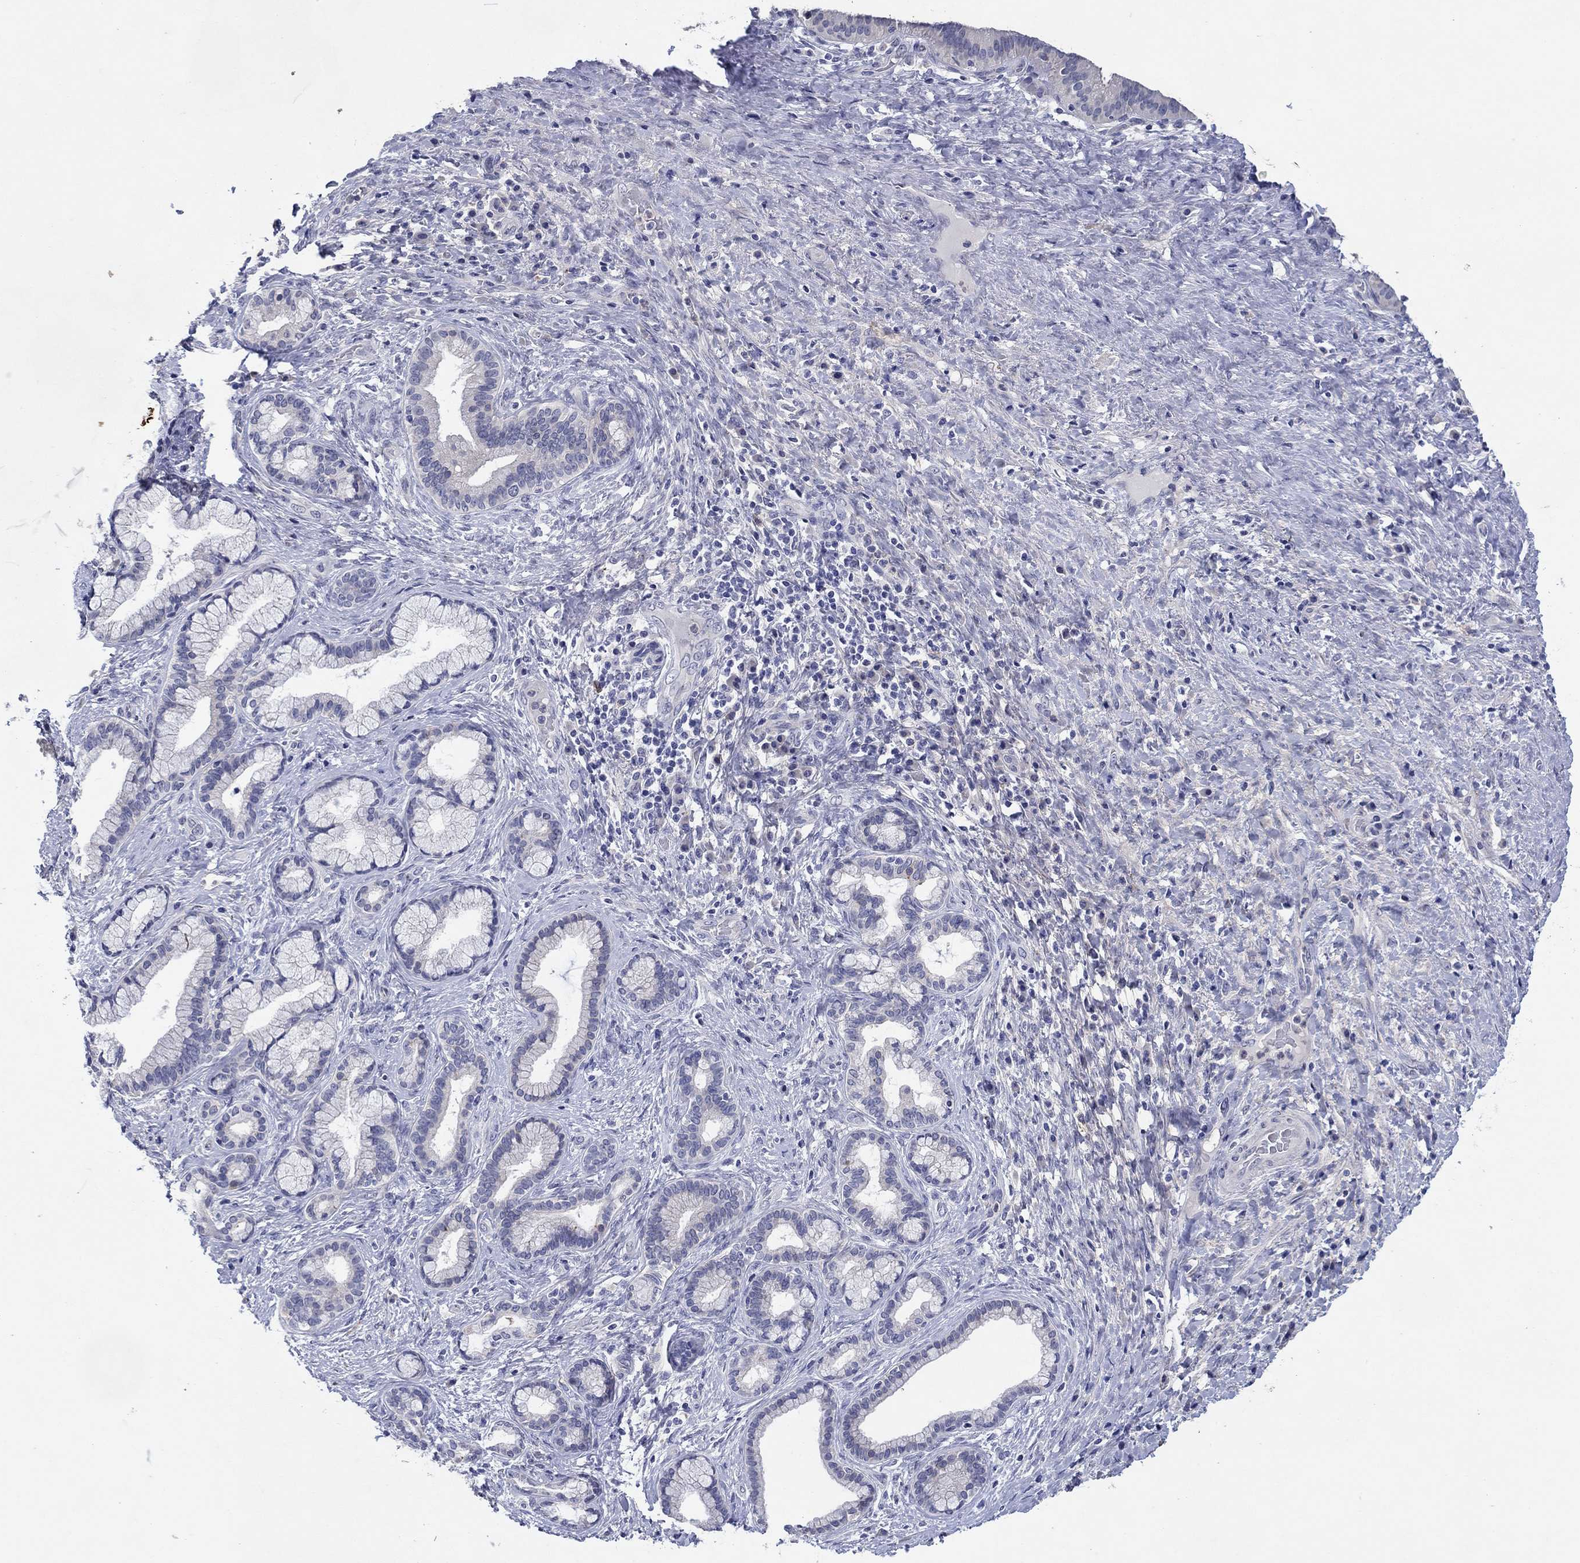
{"staining": {"intensity": "negative", "quantity": "none", "location": "none"}, "tissue": "liver cancer", "cell_type": "Tumor cells", "image_type": "cancer", "snomed": [{"axis": "morphology", "description": "Cholangiocarcinoma"}, {"axis": "topography", "description": "Liver"}], "caption": "This is a micrograph of IHC staining of liver cancer, which shows no expression in tumor cells.", "gene": "HDC", "patient": {"sex": "female", "age": 73}}